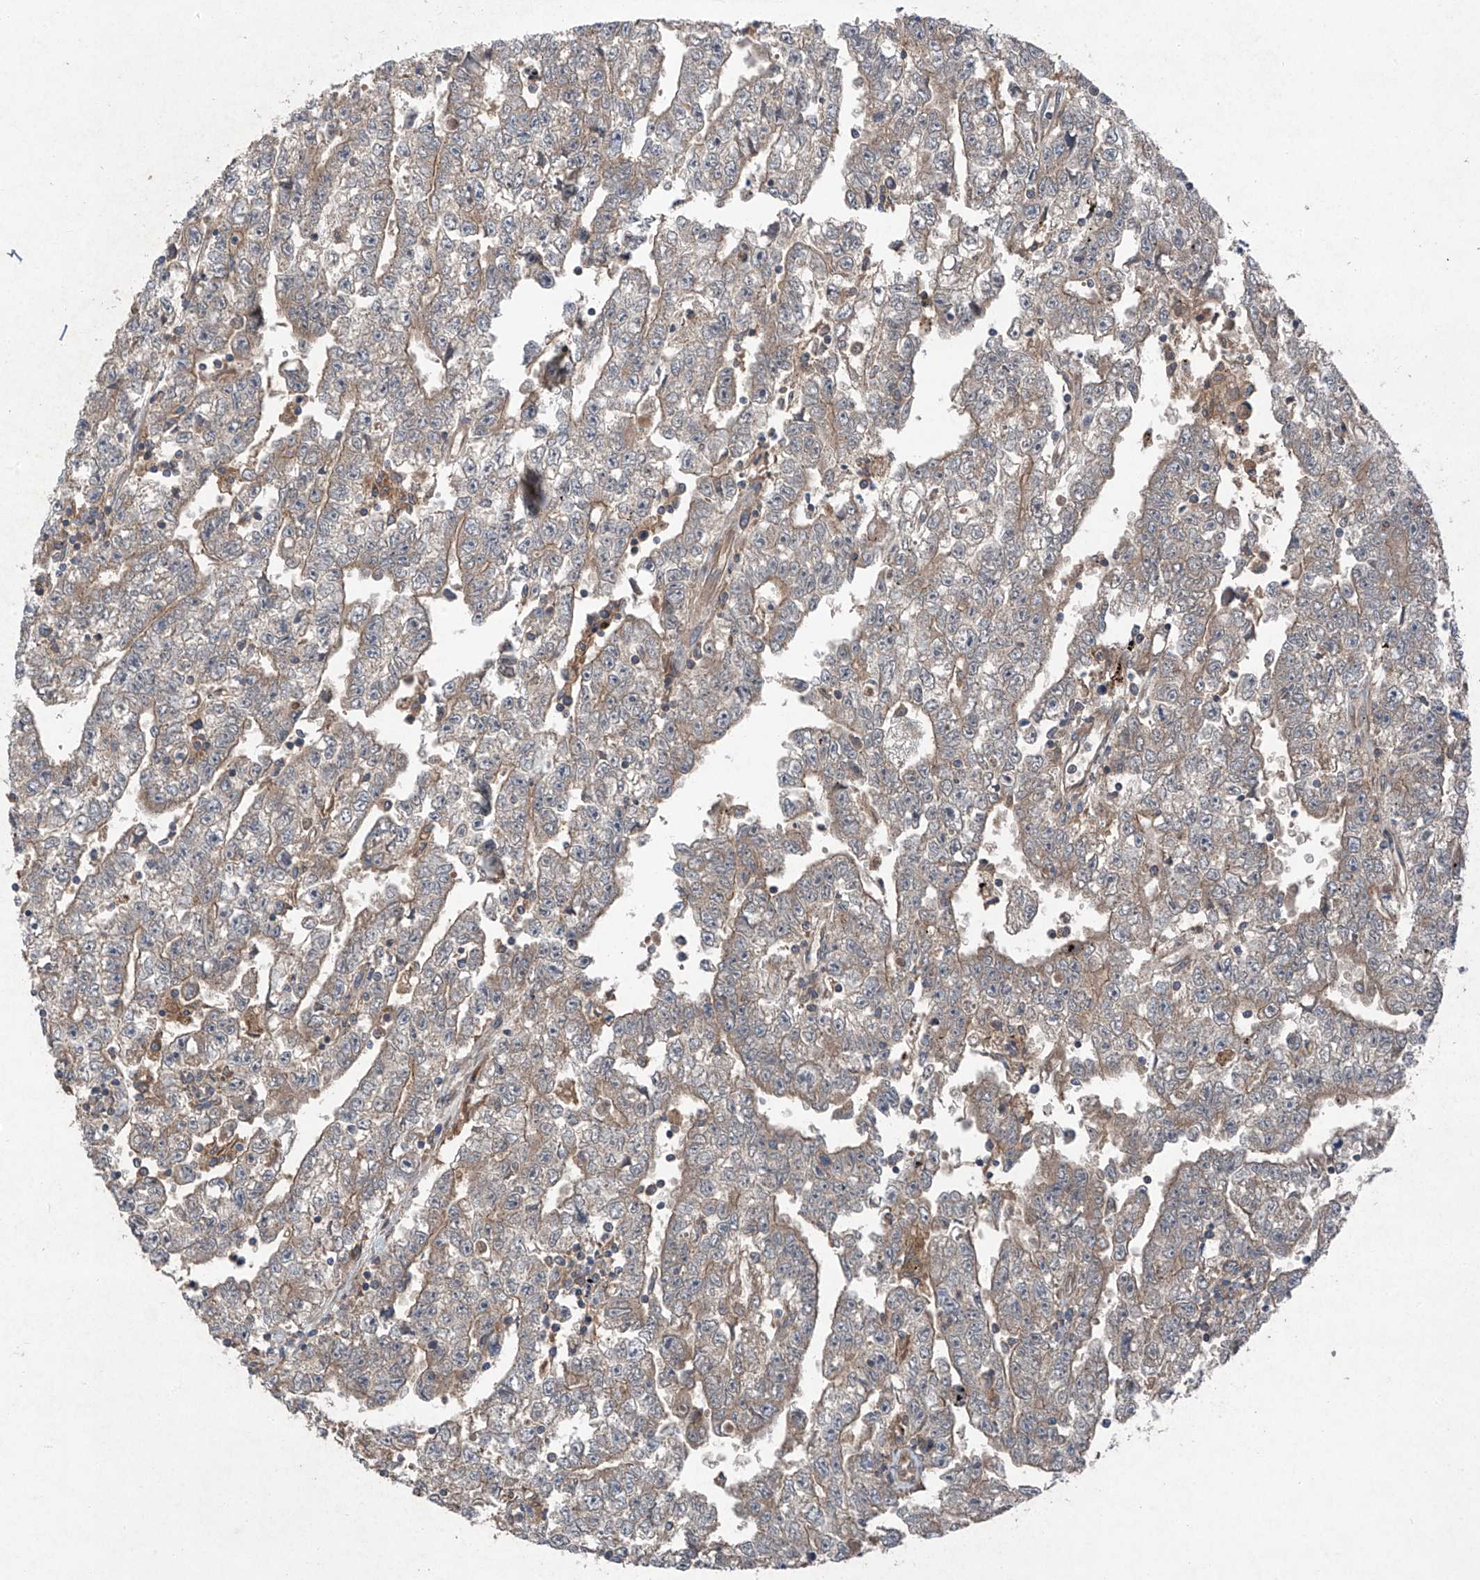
{"staining": {"intensity": "weak", "quantity": "25%-75%", "location": "cytoplasmic/membranous"}, "tissue": "testis cancer", "cell_type": "Tumor cells", "image_type": "cancer", "snomed": [{"axis": "morphology", "description": "Carcinoma, Embryonal, NOS"}, {"axis": "topography", "description": "Testis"}], "caption": "Testis cancer stained with a protein marker demonstrates weak staining in tumor cells.", "gene": "FOXRED2", "patient": {"sex": "male", "age": 25}}